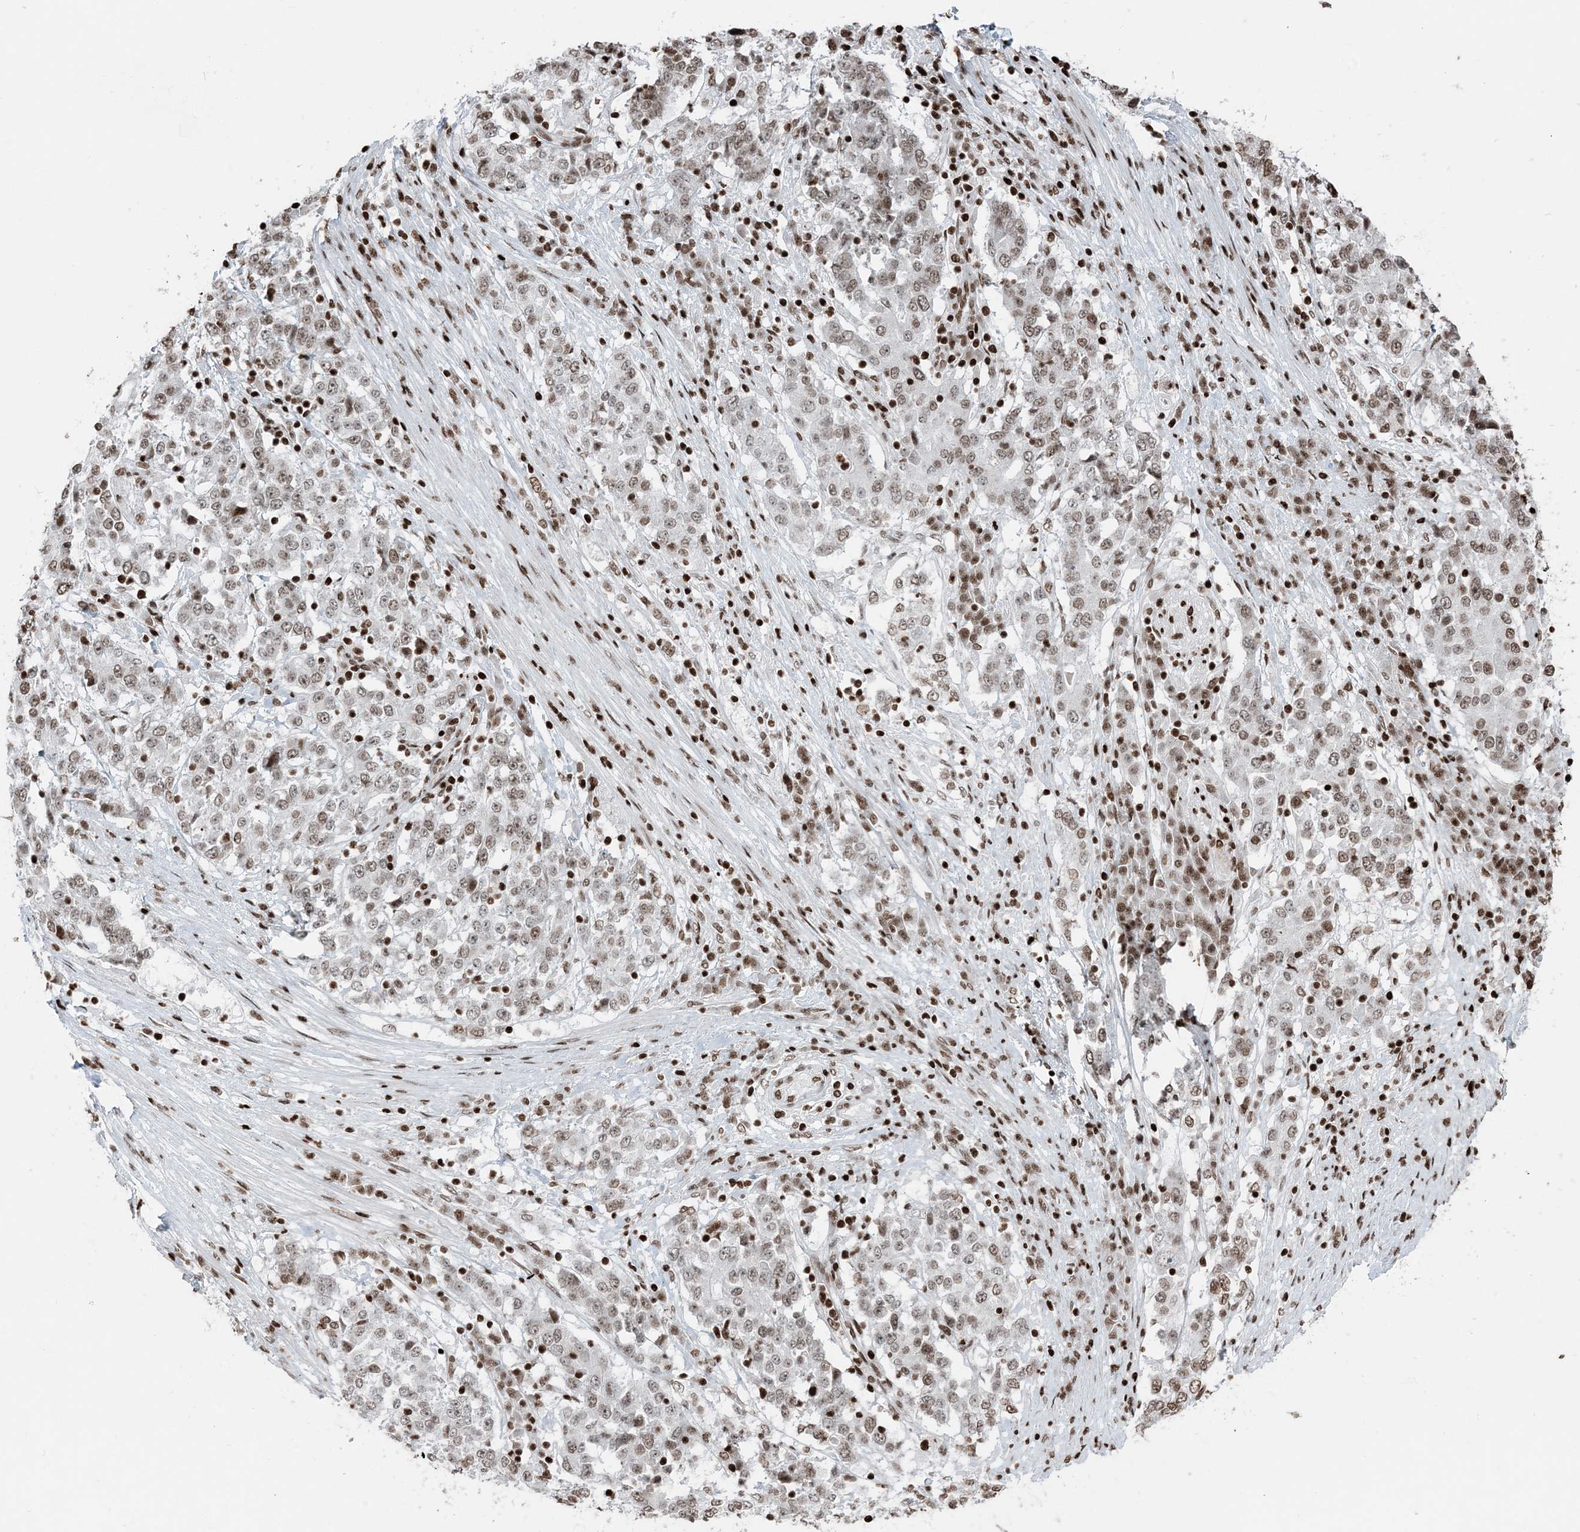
{"staining": {"intensity": "weak", "quantity": ">75%", "location": "nuclear"}, "tissue": "stomach cancer", "cell_type": "Tumor cells", "image_type": "cancer", "snomed": [{"axis": "morphology", "description": "Adenocarcinoma, NOS"}, {"axis": "topography", "description": "Stomach"}], "caption": "Immunohistochemistry of stomach adenocarcinoma shows low levels of weak nuclear positivity in approximately >75% of tumor cells.", "gene": "H3-3B", "patient": {"sex": "male", "age": 59}}